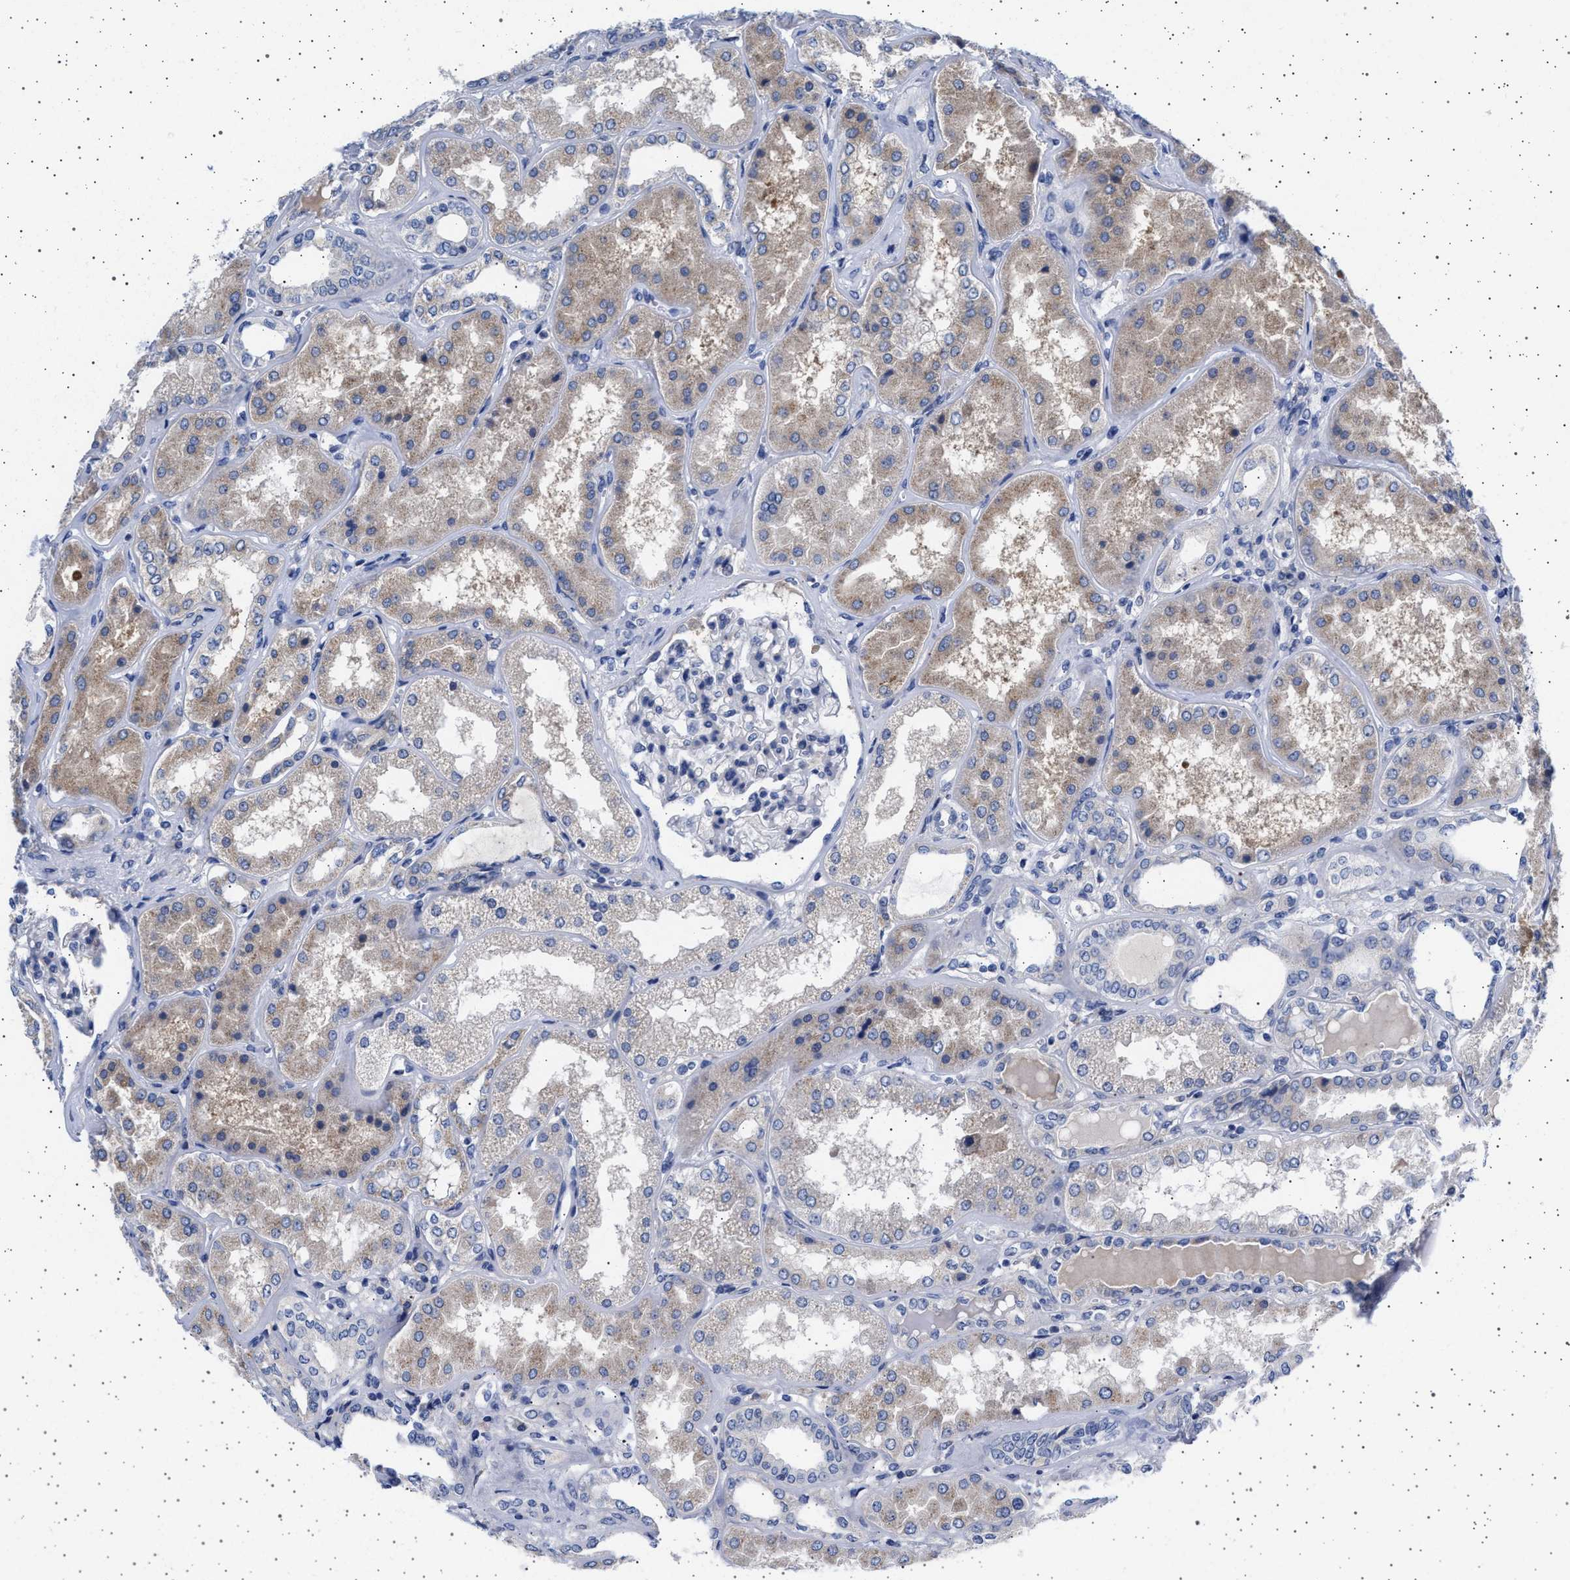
{"staining": {"intensity": "negative", "quantity": "none", "location": "none"}, "tissue": "kidney", "cell_type": "Cells in glomeruli", "image_type": "normal", "snomed": [{"axis": "morphology", "description": "Normal tissue, NOS"}, {"axis": "topography", "description": "Kidney"}], "caption": "IHC micrograph of normal human kidney stained for a protein (brown), which displays no staining in cells in glomeruli.", "gene": "TRMT10B", "patient": {"sex": "female", "age": 56}}